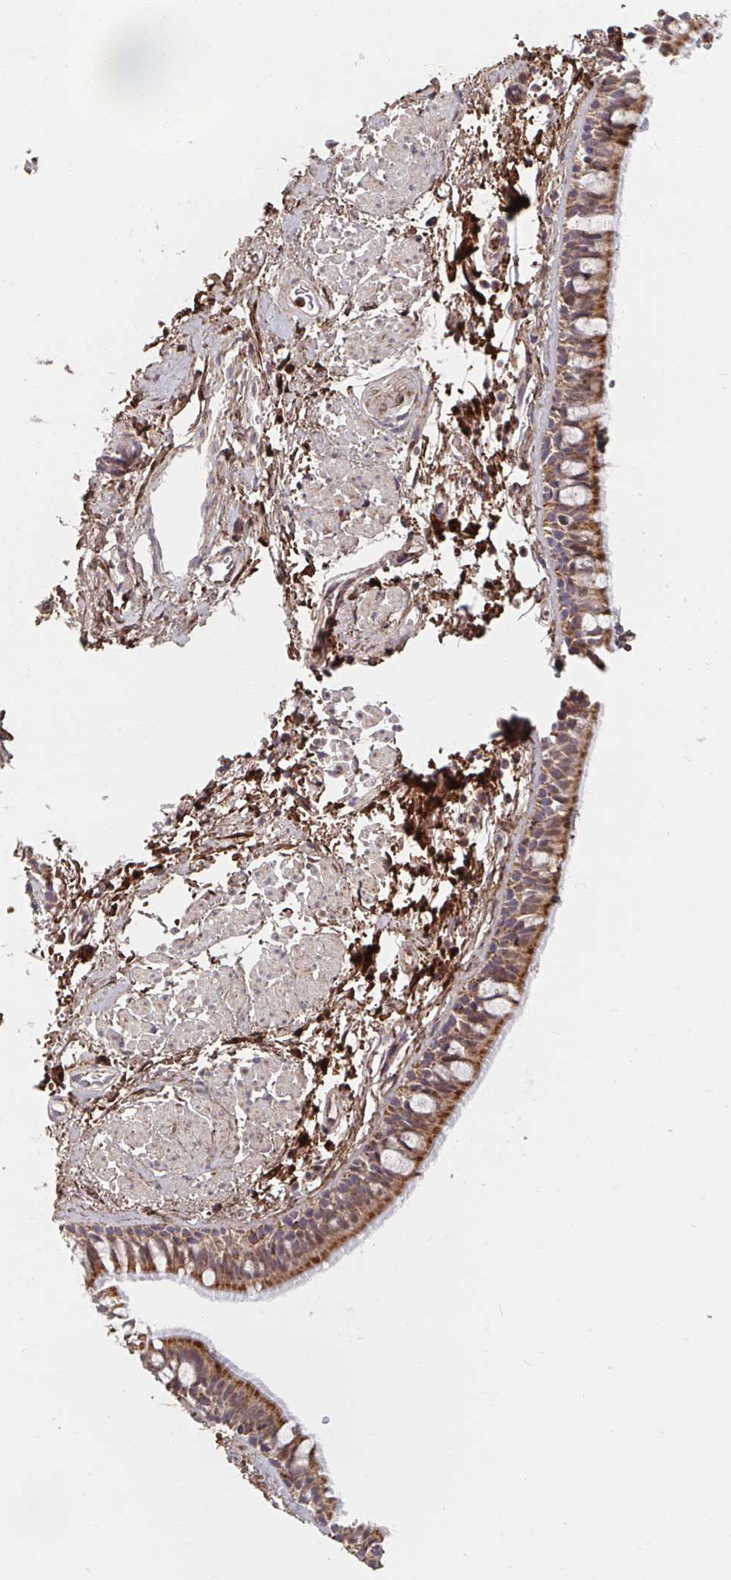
{"staining": {"intensity": "moderate", "quantity": ">75%", "location": "cytoplasmic/membranous"}, "tissue": "bronchus", "cell_type": "Respiratory epithelial cells", "image_type": "normal", "snomed": [{"axis": "morphology", "description": "Normal tissue, NOS"}, {"axis": "topography", "description": "Lymph node"}, {"axis": "topography", "description": "Cartilage tissue"}, {"axis": "topography", "description": "Bronchus"}], "caption": "Immunohistochemical staining of unremarkable human bronchus exhibits medium levels of moderate cytoplasmic/membranous positivity in about >75% of respiratory epithelial cells.", "gene": "MAVS", "patient": {"sex": "female", "age": 70}}